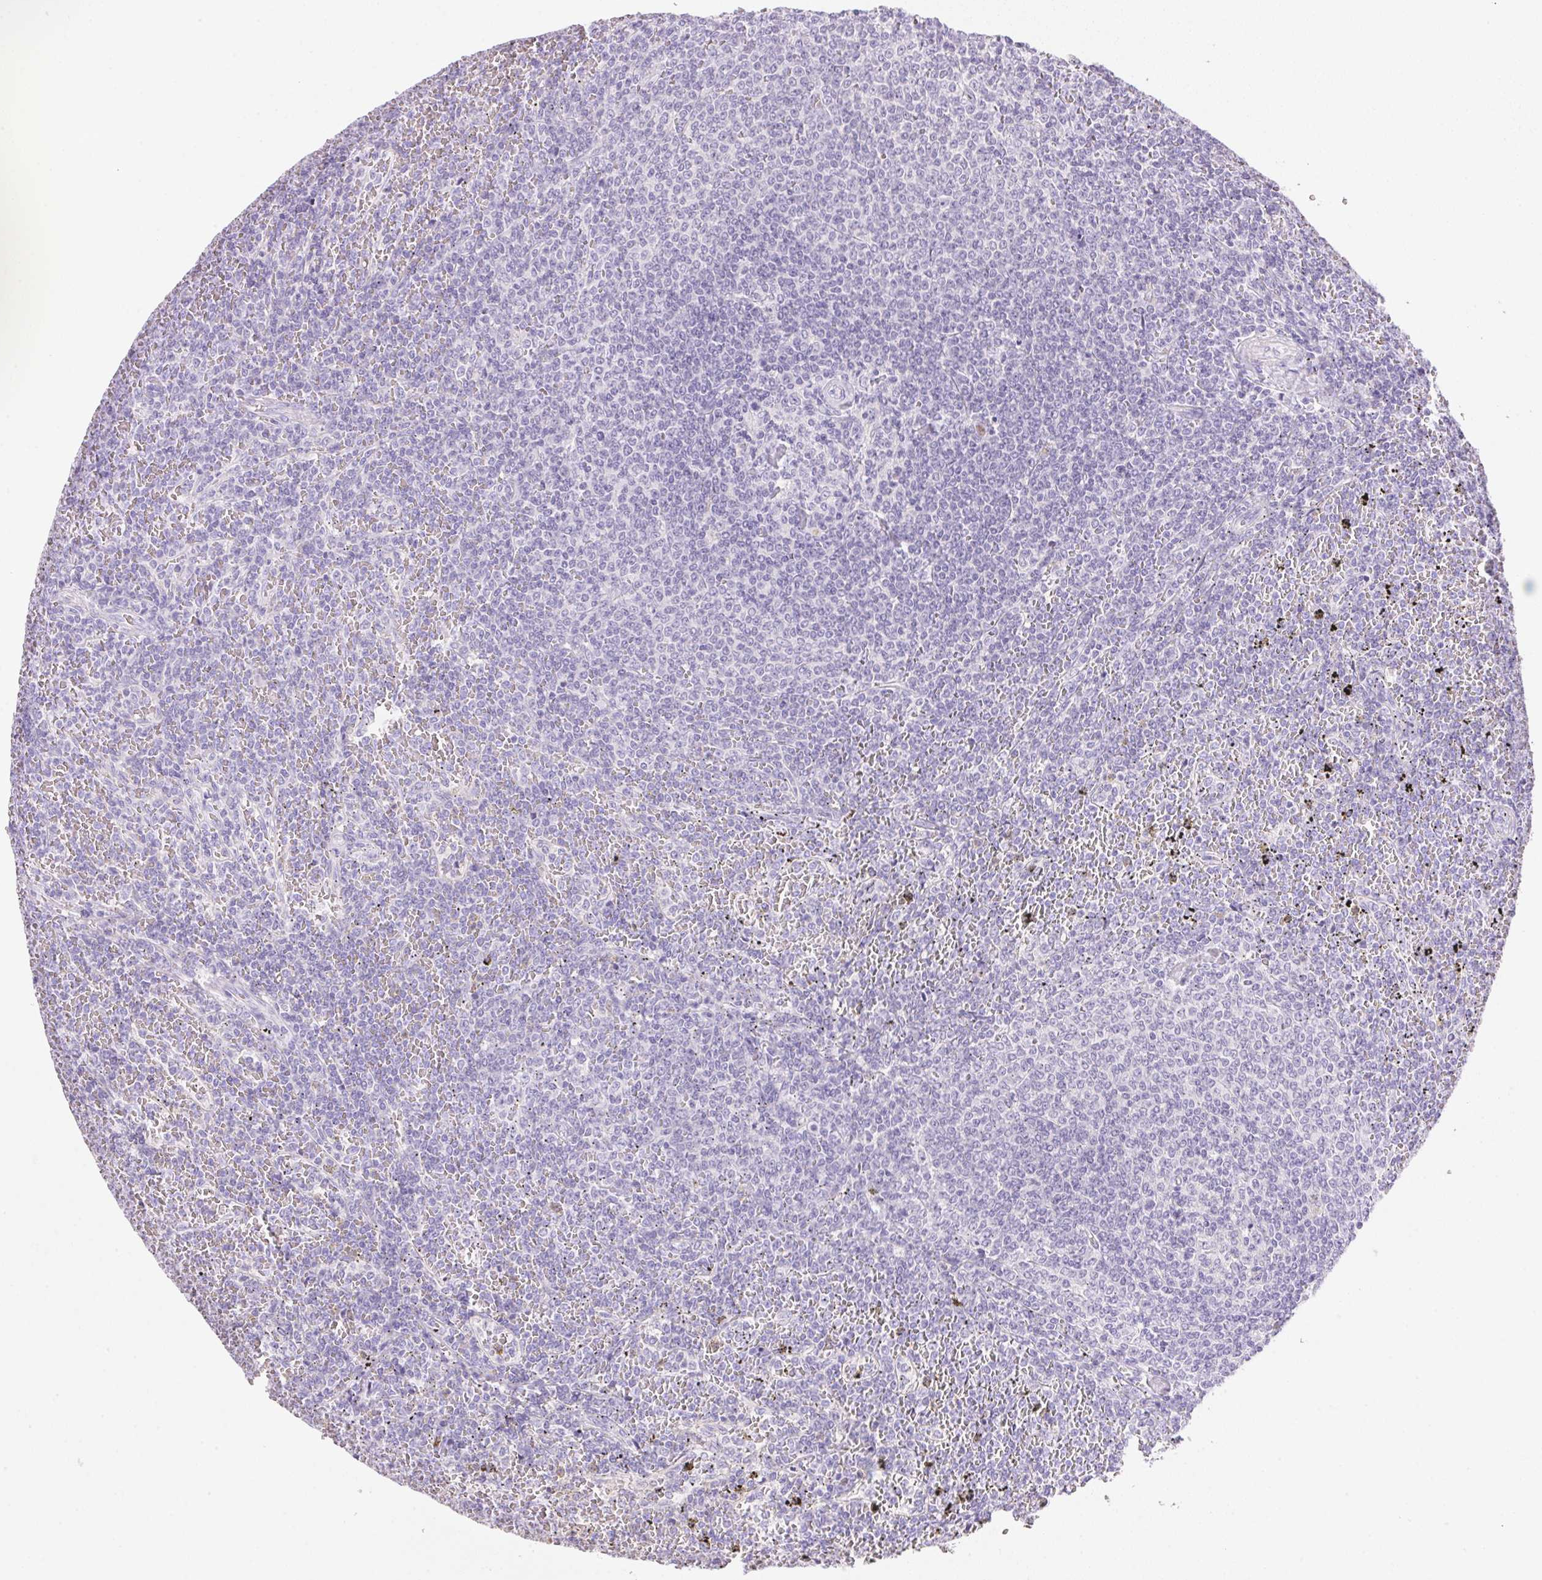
{"staining": {"intensity": "negative", "quantity": "none", "location": "none"}, "tissue": "lymphoma", "cell_type": "Tumor cells", "image_type": "cancer", "snomed": [{"axis": "morphology", "description": "Malignant lymphoma, non-Hodgkin's type, Low grade"}, {"axis": "topography", "description": "Spleen"}], "caption": "IHC image of neoplastic tissue: human lymphoma stained with DAB (3,3'-diaminobenzidine) reveals no significant protein expression in tumor cells.", "gene": "DHCR24", "patient": {"sex": "female", "age": 77}}